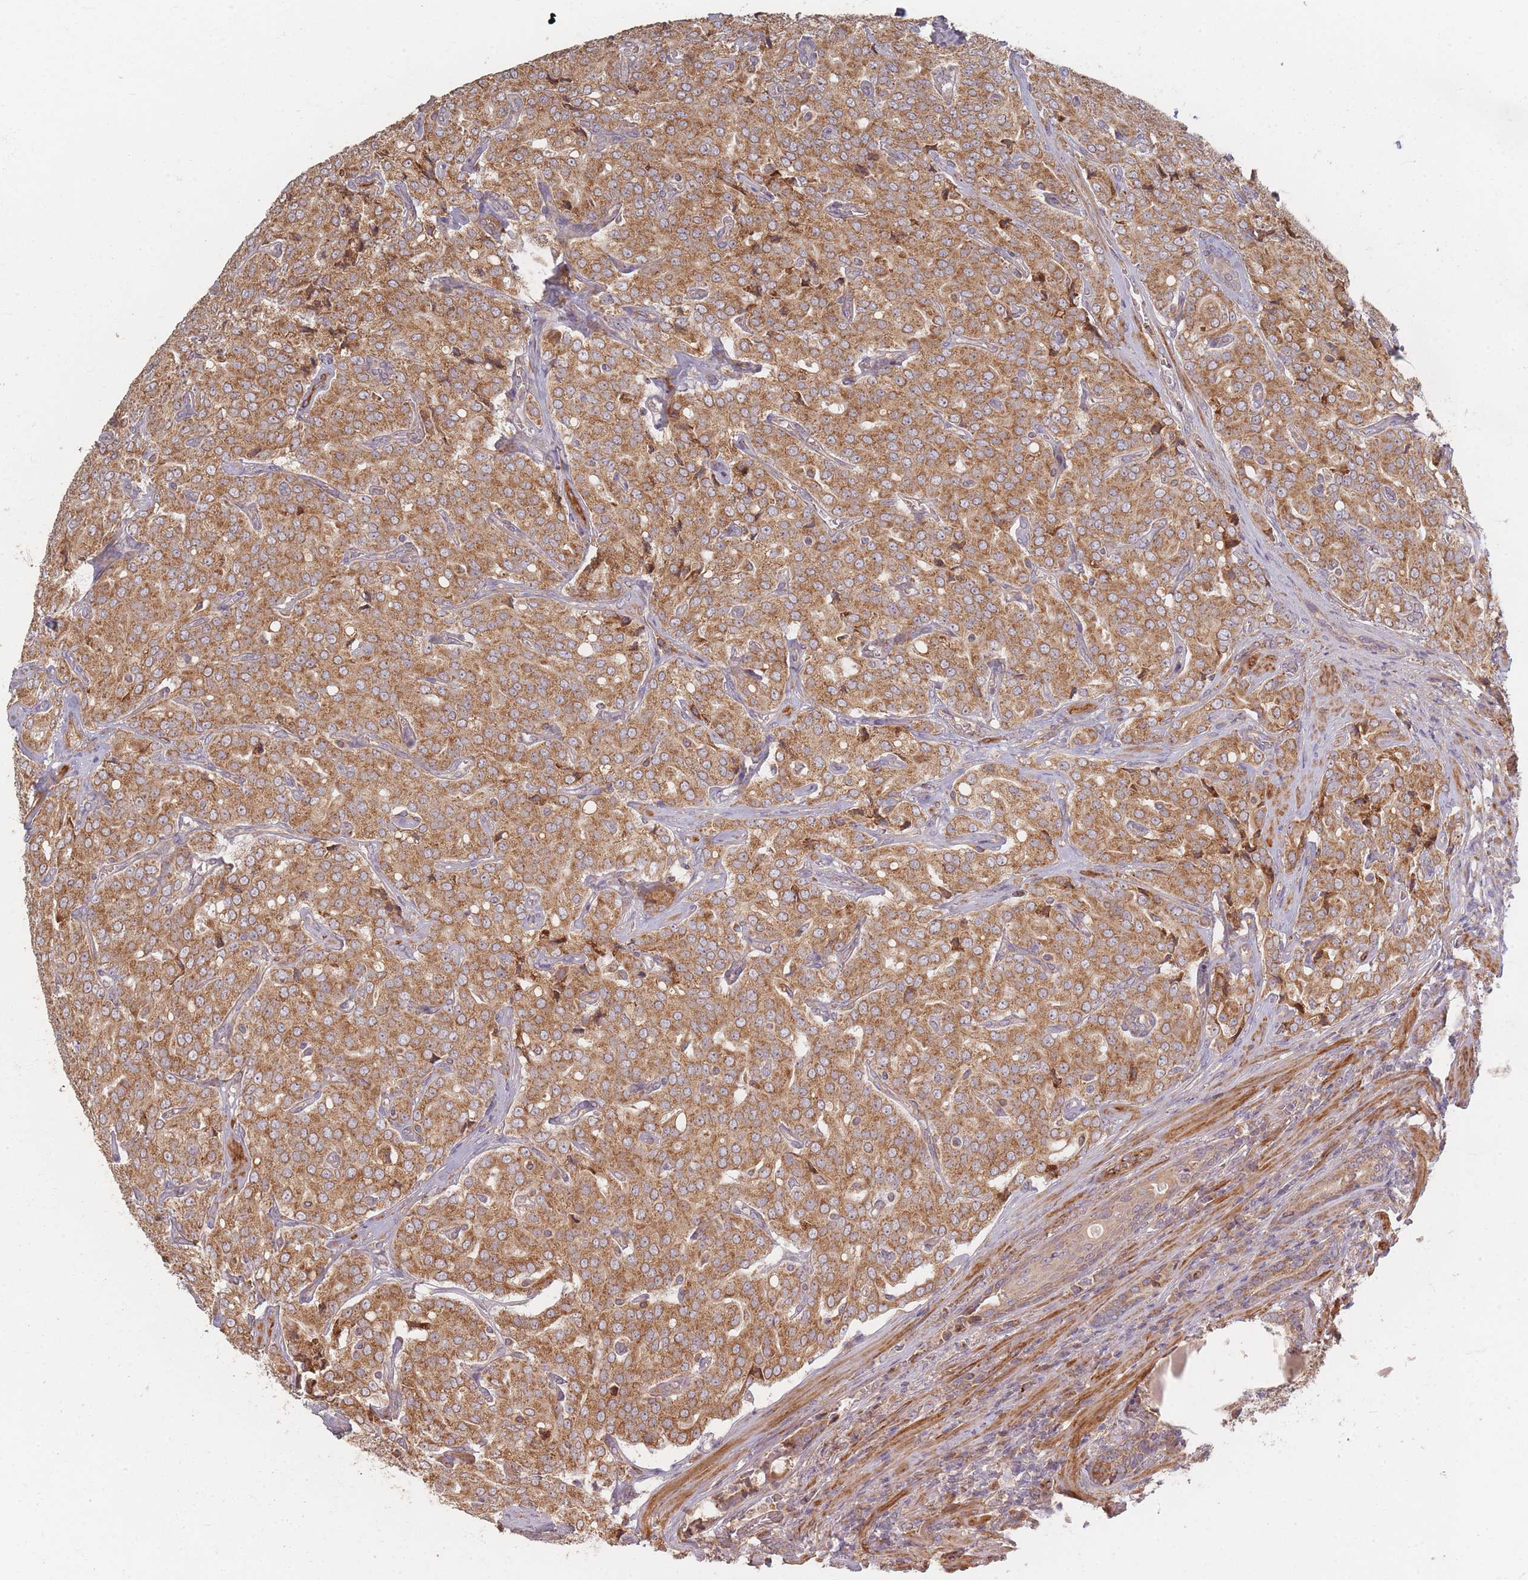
{"staining": {"intensity": "moderate", "quantity": ">75%", "location": "cytoplasmic/membranous"}, "tissue": "prostate cancer", "cell_type": "Tumor cells", "image_type": "cancer", "snomed": [{"axis": "morphology", "description": "Adenocarcinoma, High grade"}, {"axis": "topography", "description": "Prostate"}], "caption": "Moderate cytoplasmic/membranous expression is appreciated in approximately >75% of tumor cells in prostate cancer (high-grade adenocarcinoma). (DAB IHC with brightfield microscopy, high magnification).", "gene": "MRPS6", "patient": {"sex": "male", "age": 68}}